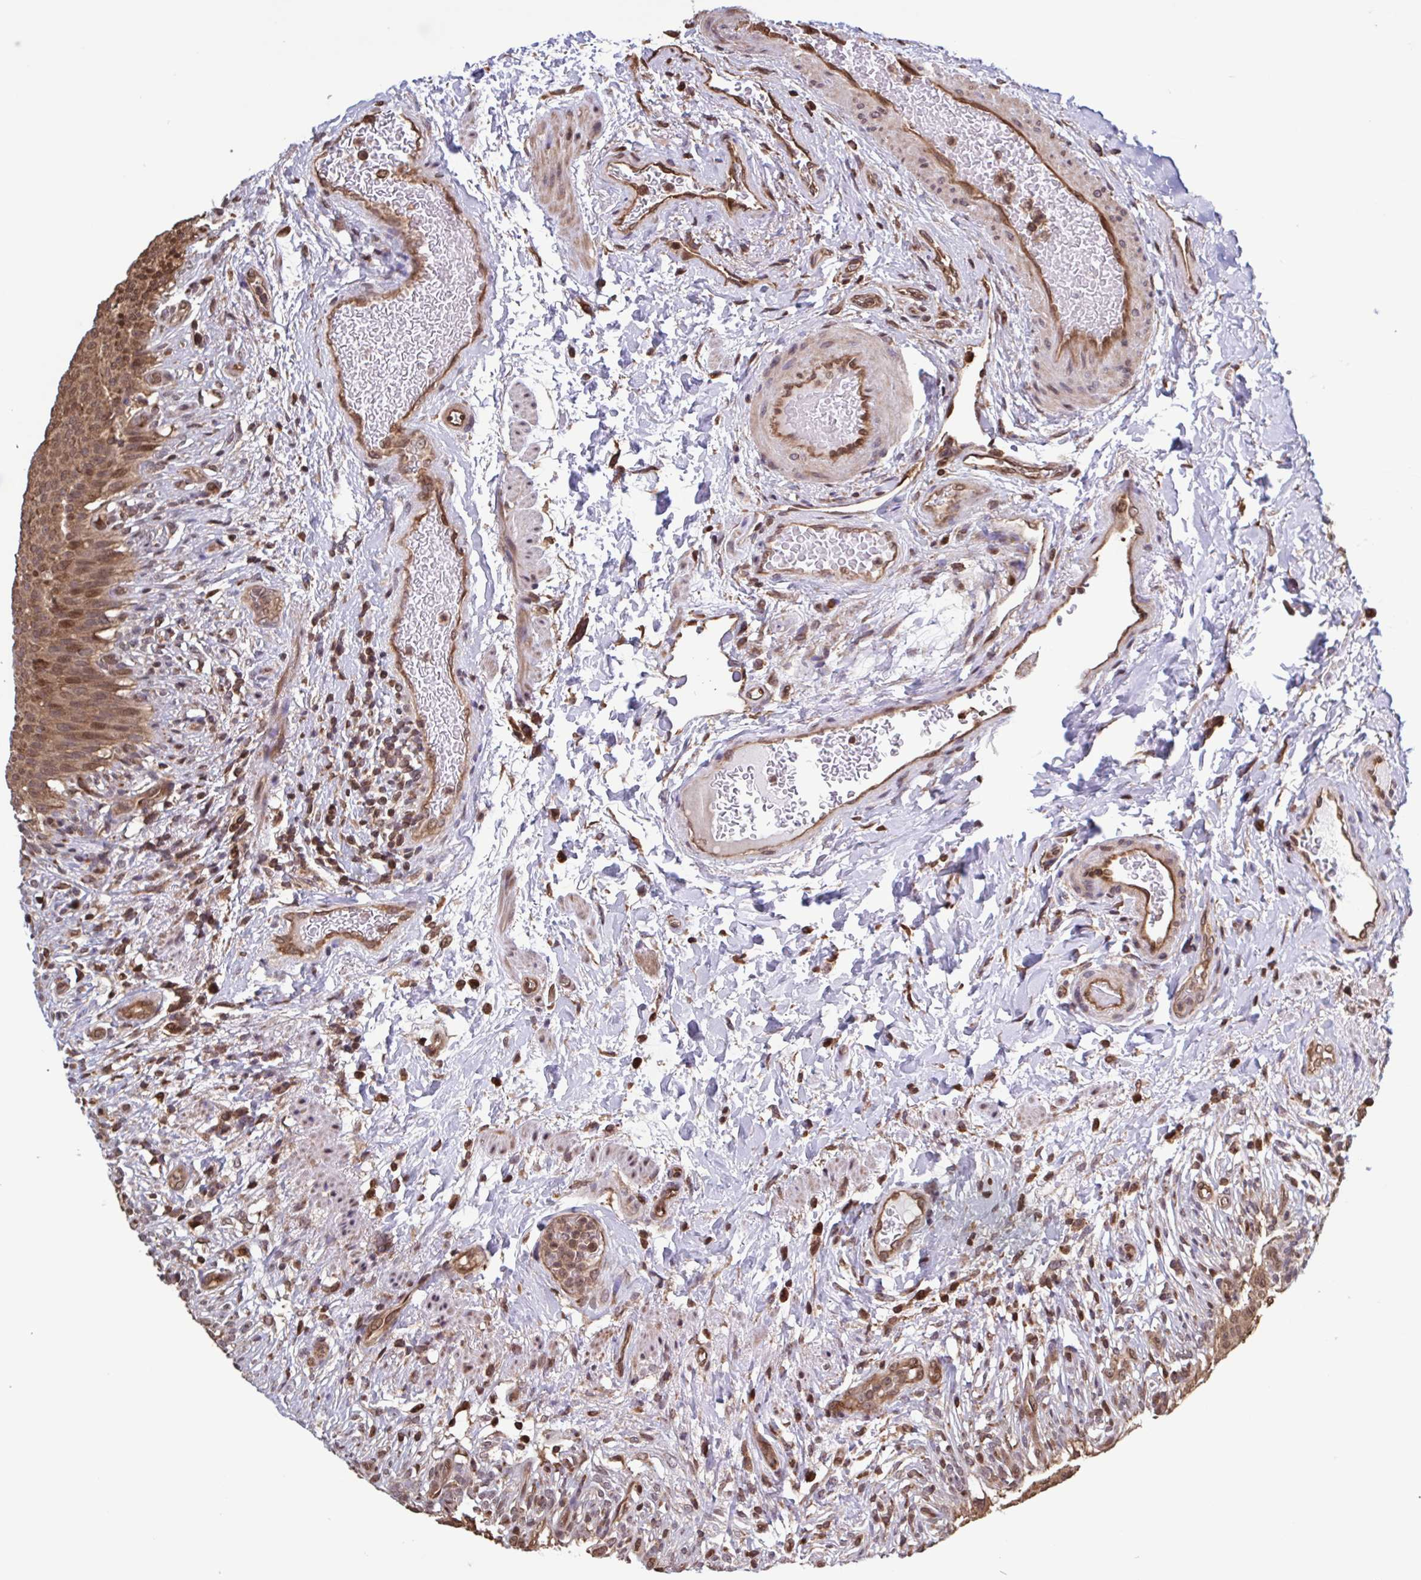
{"staining": {"intensity": "moderate", "quantity": ">75%", "location": "cytoplasmic/membranous,nuclear"}, "tissue": "urinary bladder", "cell_type": "Urothelial cells", "image_type": "normal", "snomed": [{"axis": "morphology", "description": "Normal tissue, NOS"}, {"axis": "topography", "description": "Urinary bladder"}, {"axis": "topography", "description": "Peripheral nerve tissue"}], "caption": "Moderate cytoplasmic/membranous,nuclear protein positivity is seen in approximately >75% of urothelial cells in urinary bladder.", "gene": "SEC63", "patient": {"sex": "female", "age": 60}}